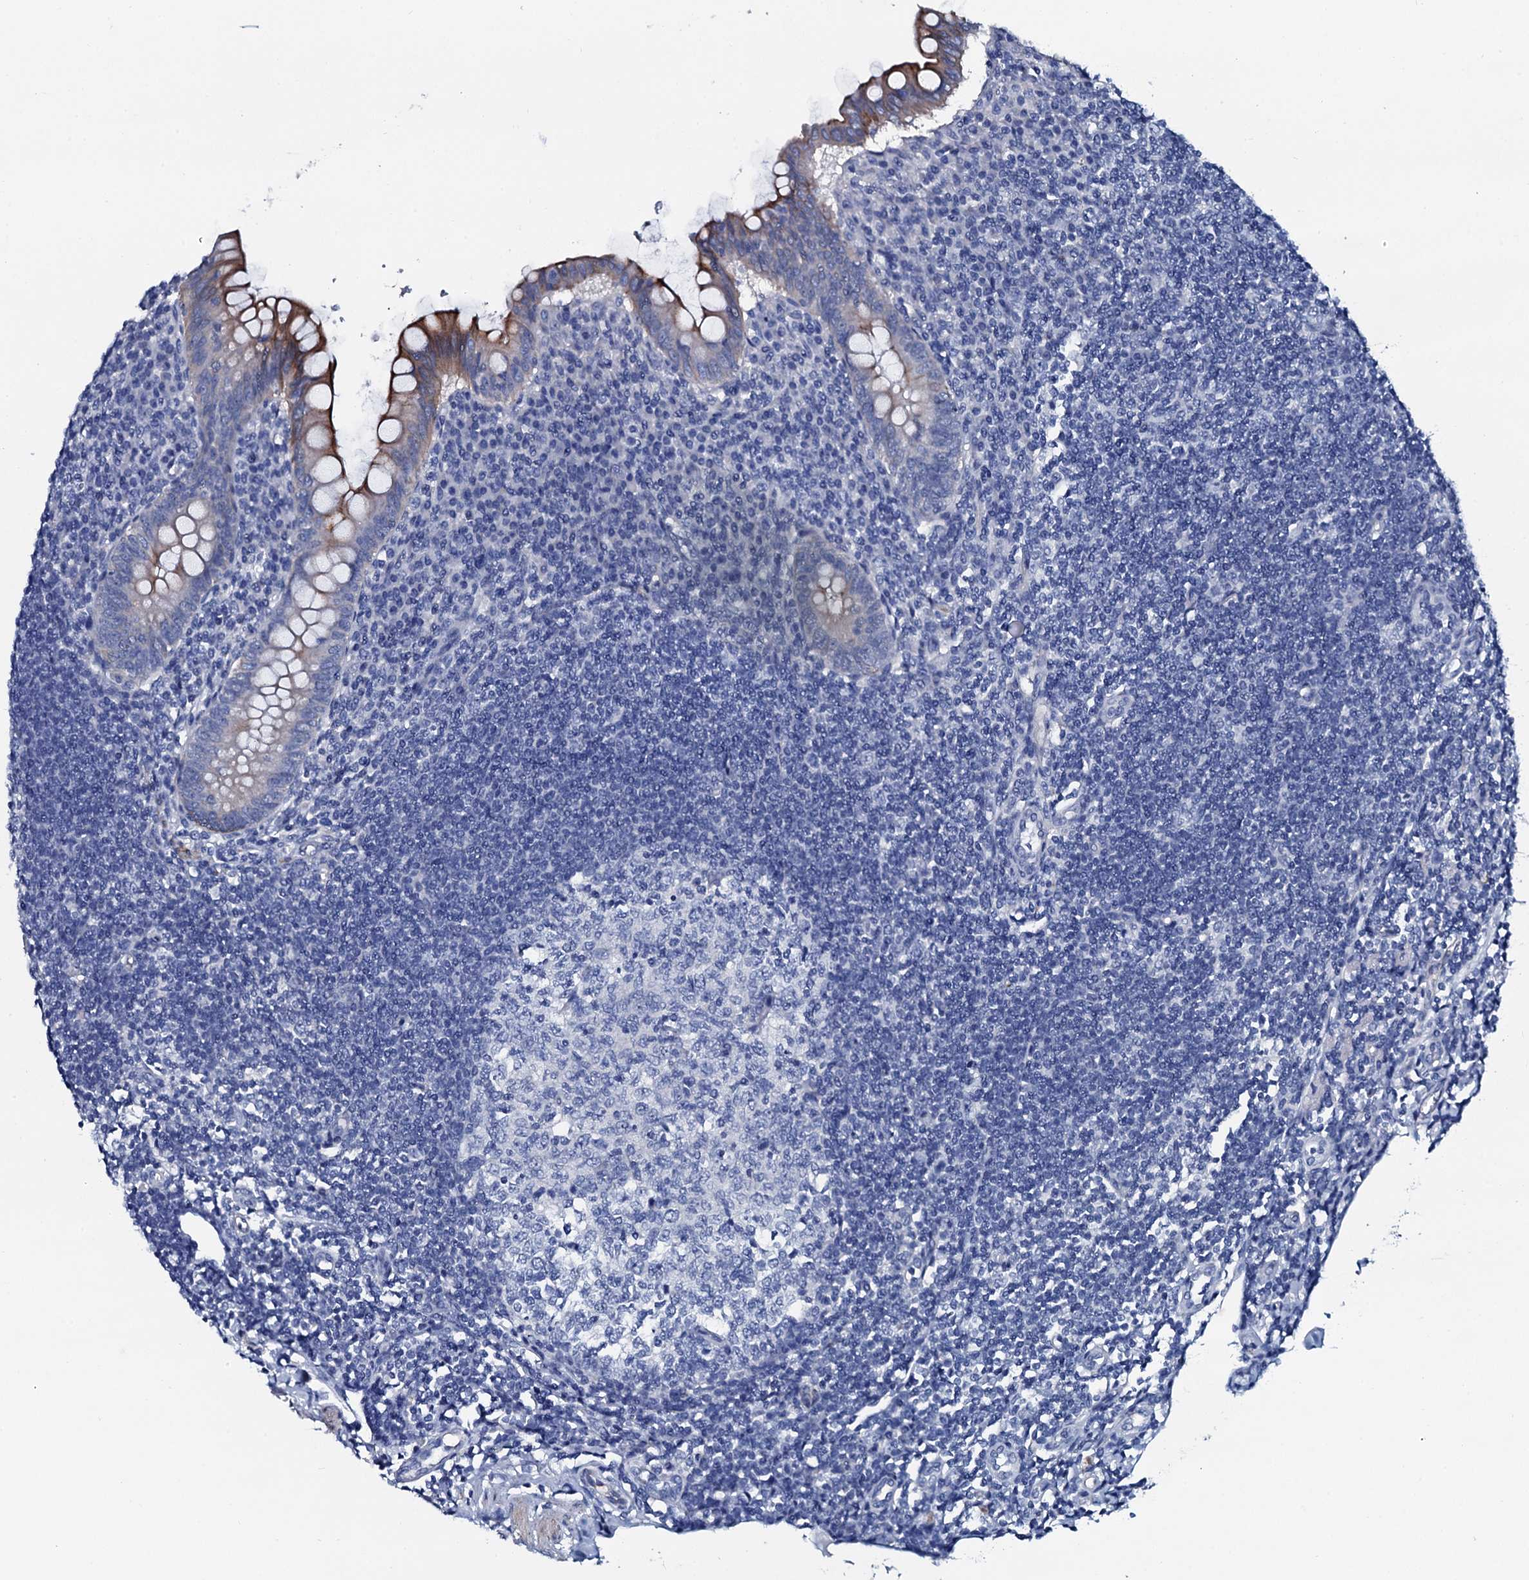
{"staining": {"intensity": "strong", "quantity": "<25%", "location": "cytoplasmic/membranous"}, "tissue": "appendix", "cell_type": "Glandular cells", "image_type": "normal", "snomed": [{"axis": "morphology", "description": "Normal tissue, NOS"}, {"axis": "topography", "description": "Appendix"}], "caption": "This micrograph reveals normal appendix stained with IHC to label a protein in brown. The cytoplasmic/membranous of glandular cells show strong positivity for the protein. Nuclei are counter-stained blue.", "gene": "GYS2", "patient": {"sex": "female", "age": 33}}